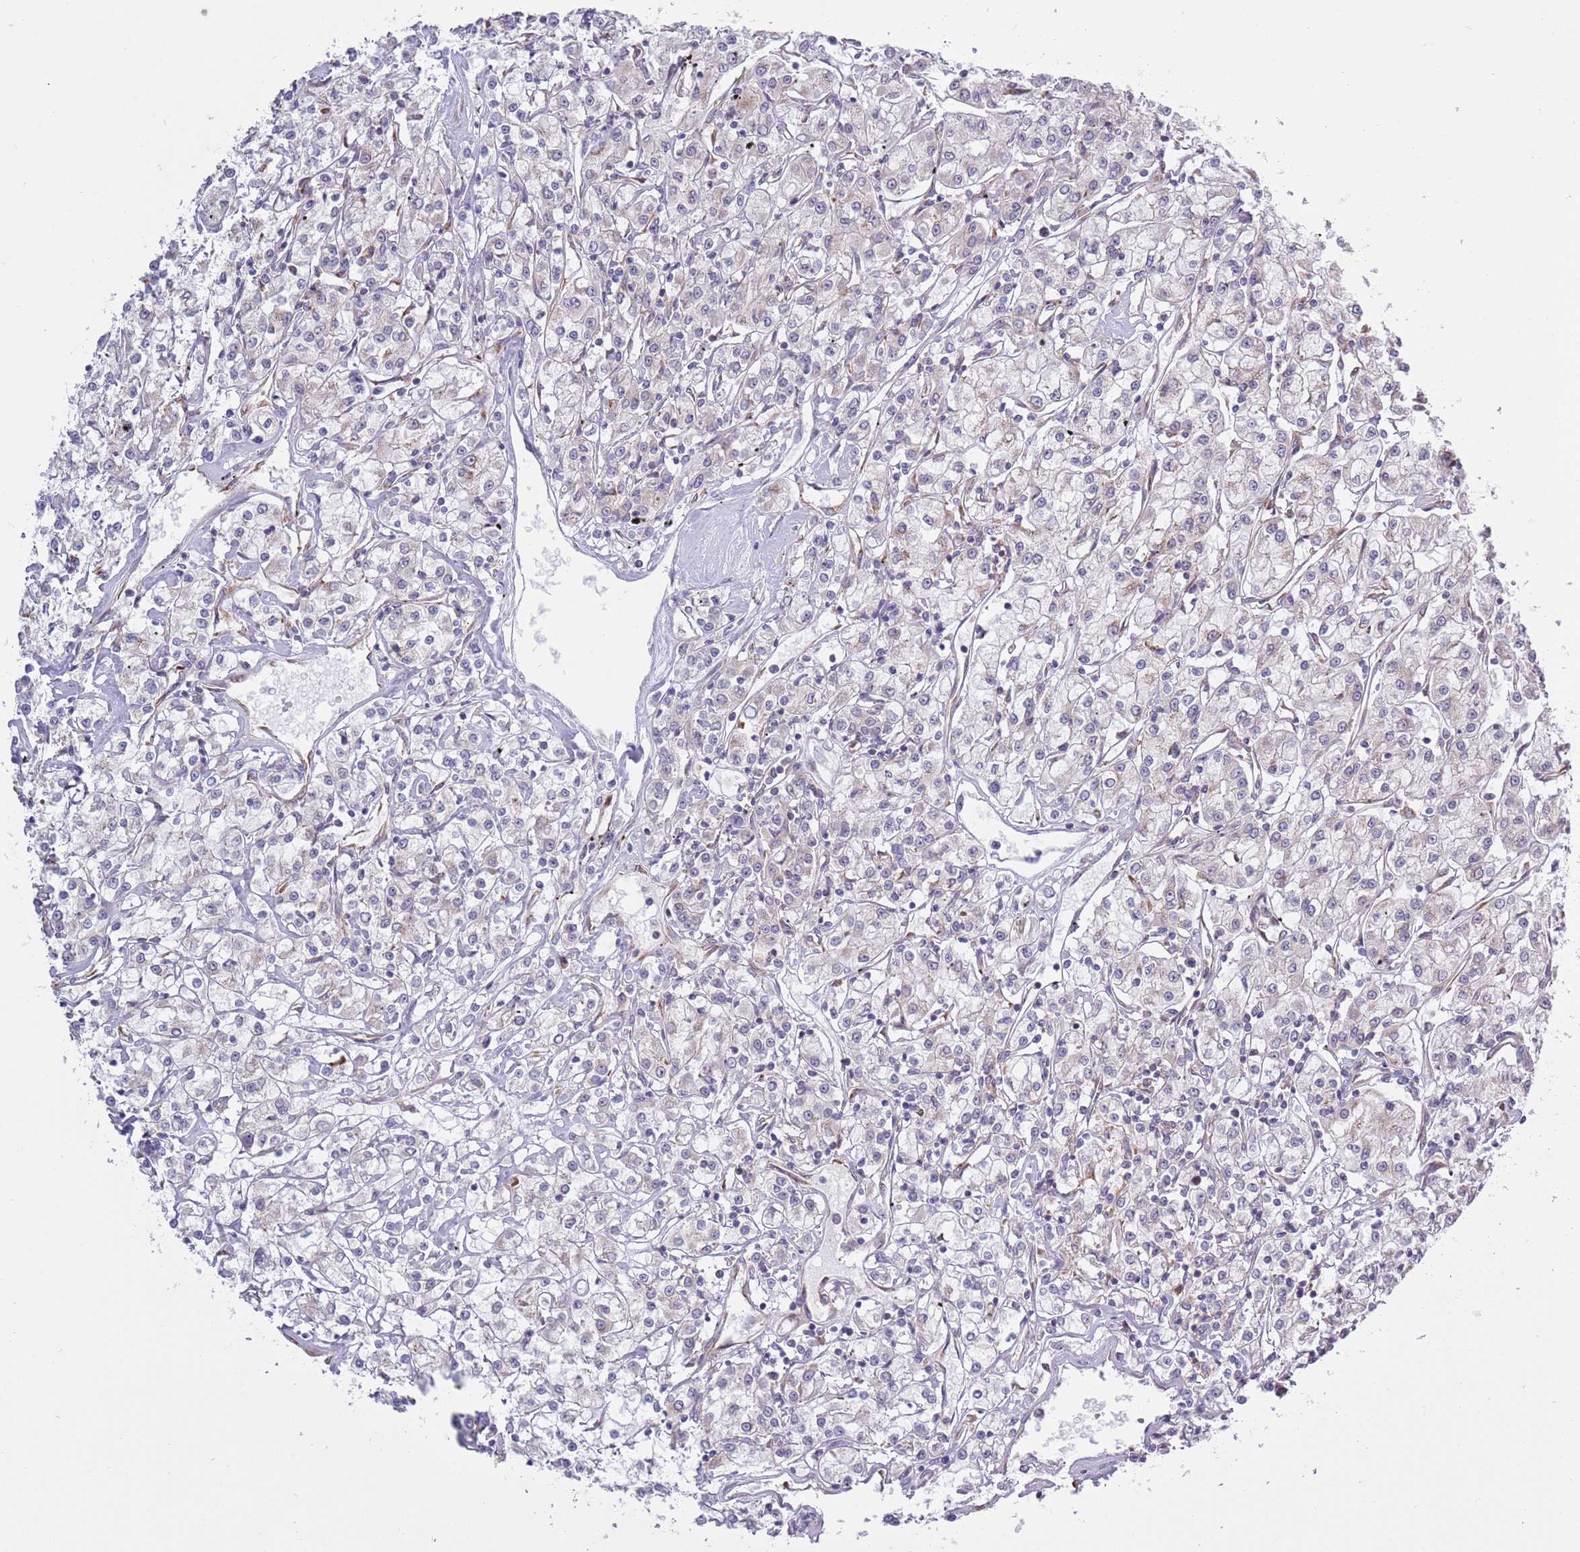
{"staining": {"intensity": "negative", "quantity": "none", "location": "none"}, "tissue": "renal cancer", "cell_type": "Tumor cells", "image_type": "cancer", "snomed": [{"axis": "morphology", "description": "Adenocarcinoma, NOS"}, {"axis": "topography", "description": "Kidney"}], "caption": "High power microscopy image of an IHC micrograph of renal cancer (adenocarcinoma), revealing no significant staining in tumor cells.", "gene": "RPL17-C18orf32", "patient": {"sex": "female", "age": 59}}